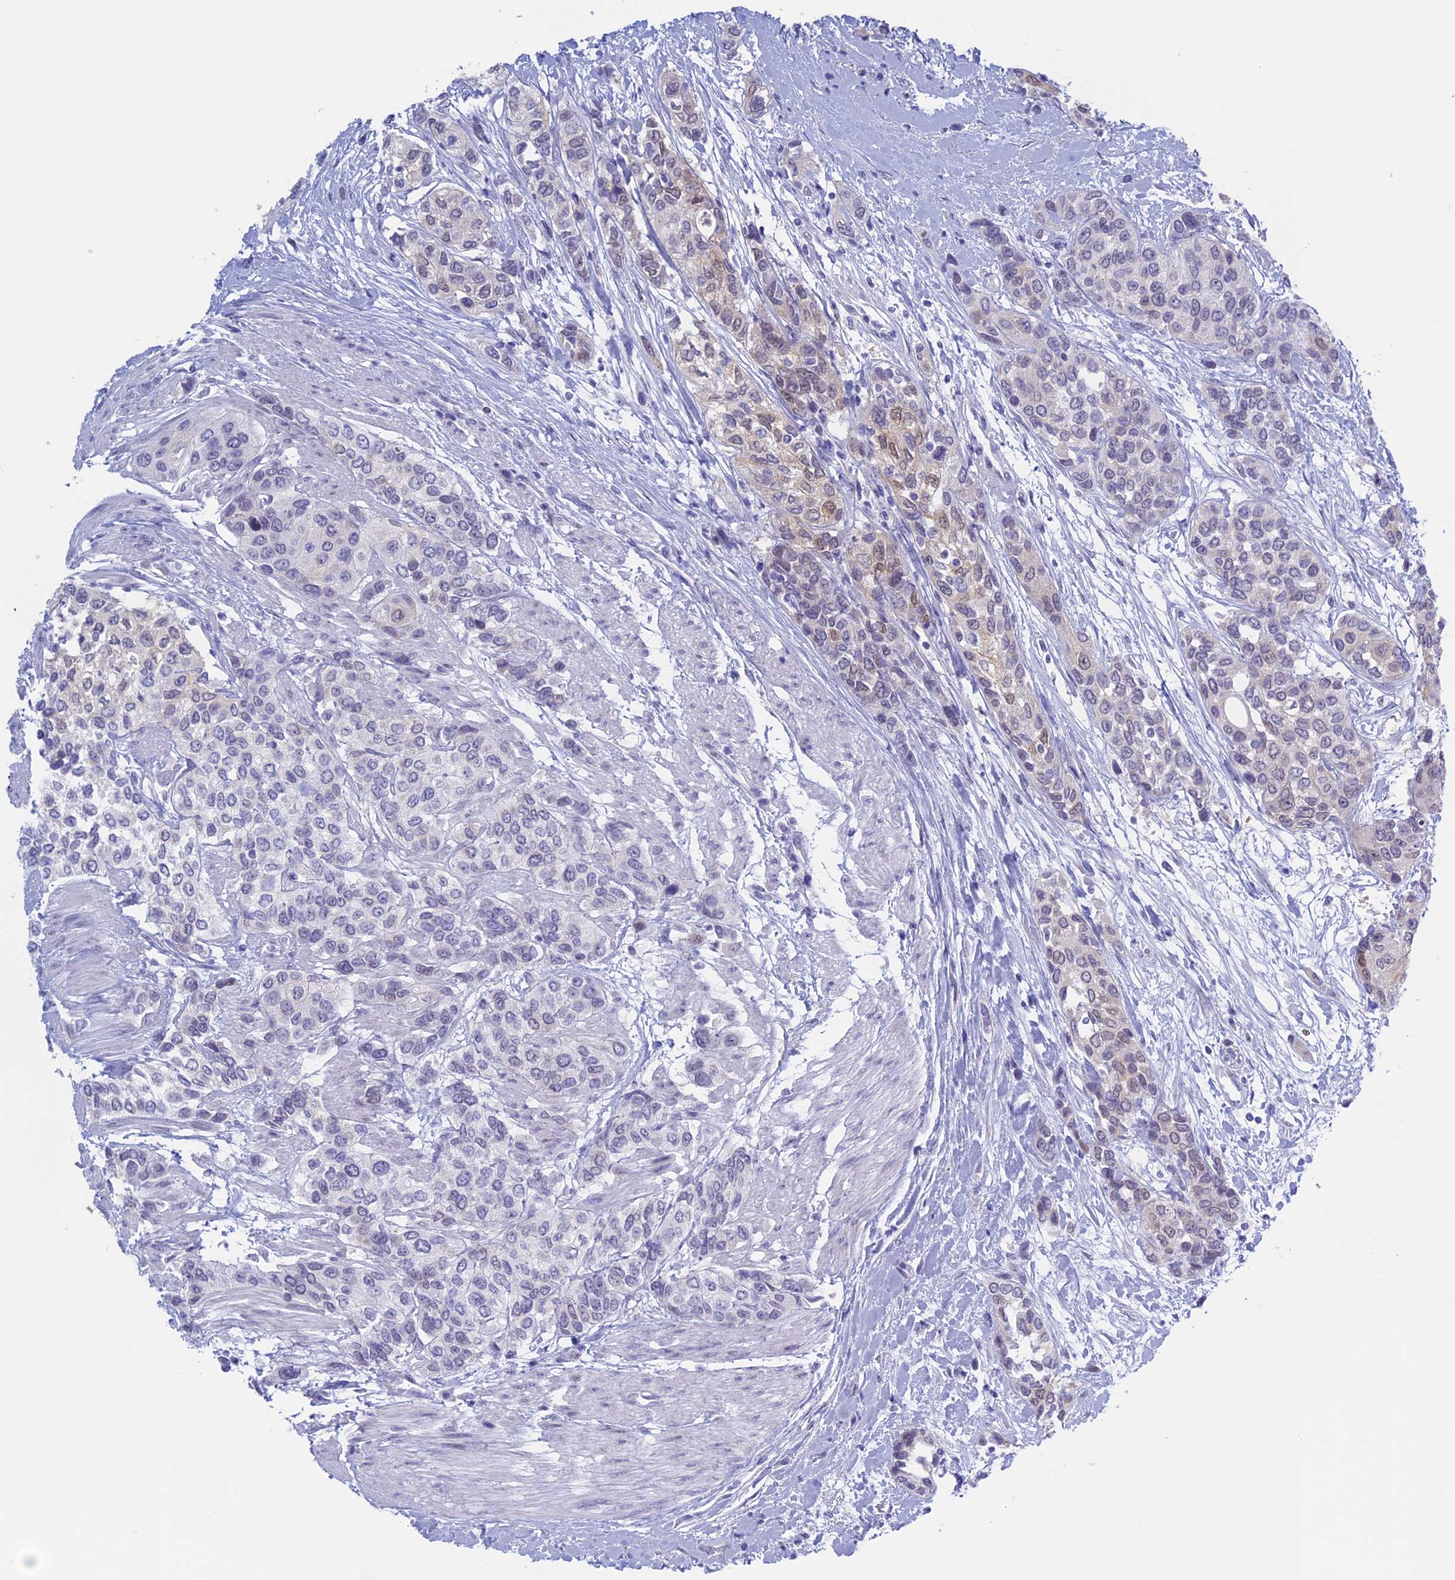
{"staining": {"intensity": "weak", "quantity": "<25%", "location": "cytoplasmic/membranous,nuclear"}, "tissue": "urothelial cancer", "cell_type": "Tumor cells", "image_type": "cancer", "snomed": [{"axis": "morphology", "description": "Normal tissue, NOS"}, {"axis": "morphology", "description": "Urothelial carcinoma, High grade"}, {"axis": "topography", "description": "Vascular tissue"}, {"axis": "topography", "description": "Urinary bladder"}], "caption": "High power microscopy image of an immunohistochemistry photomicrograph of urothelial cancer, revealing no significant positivity in tumor cells.", "gene": "LHFPL2", "patient": {"sex": "female", "age": 56}}